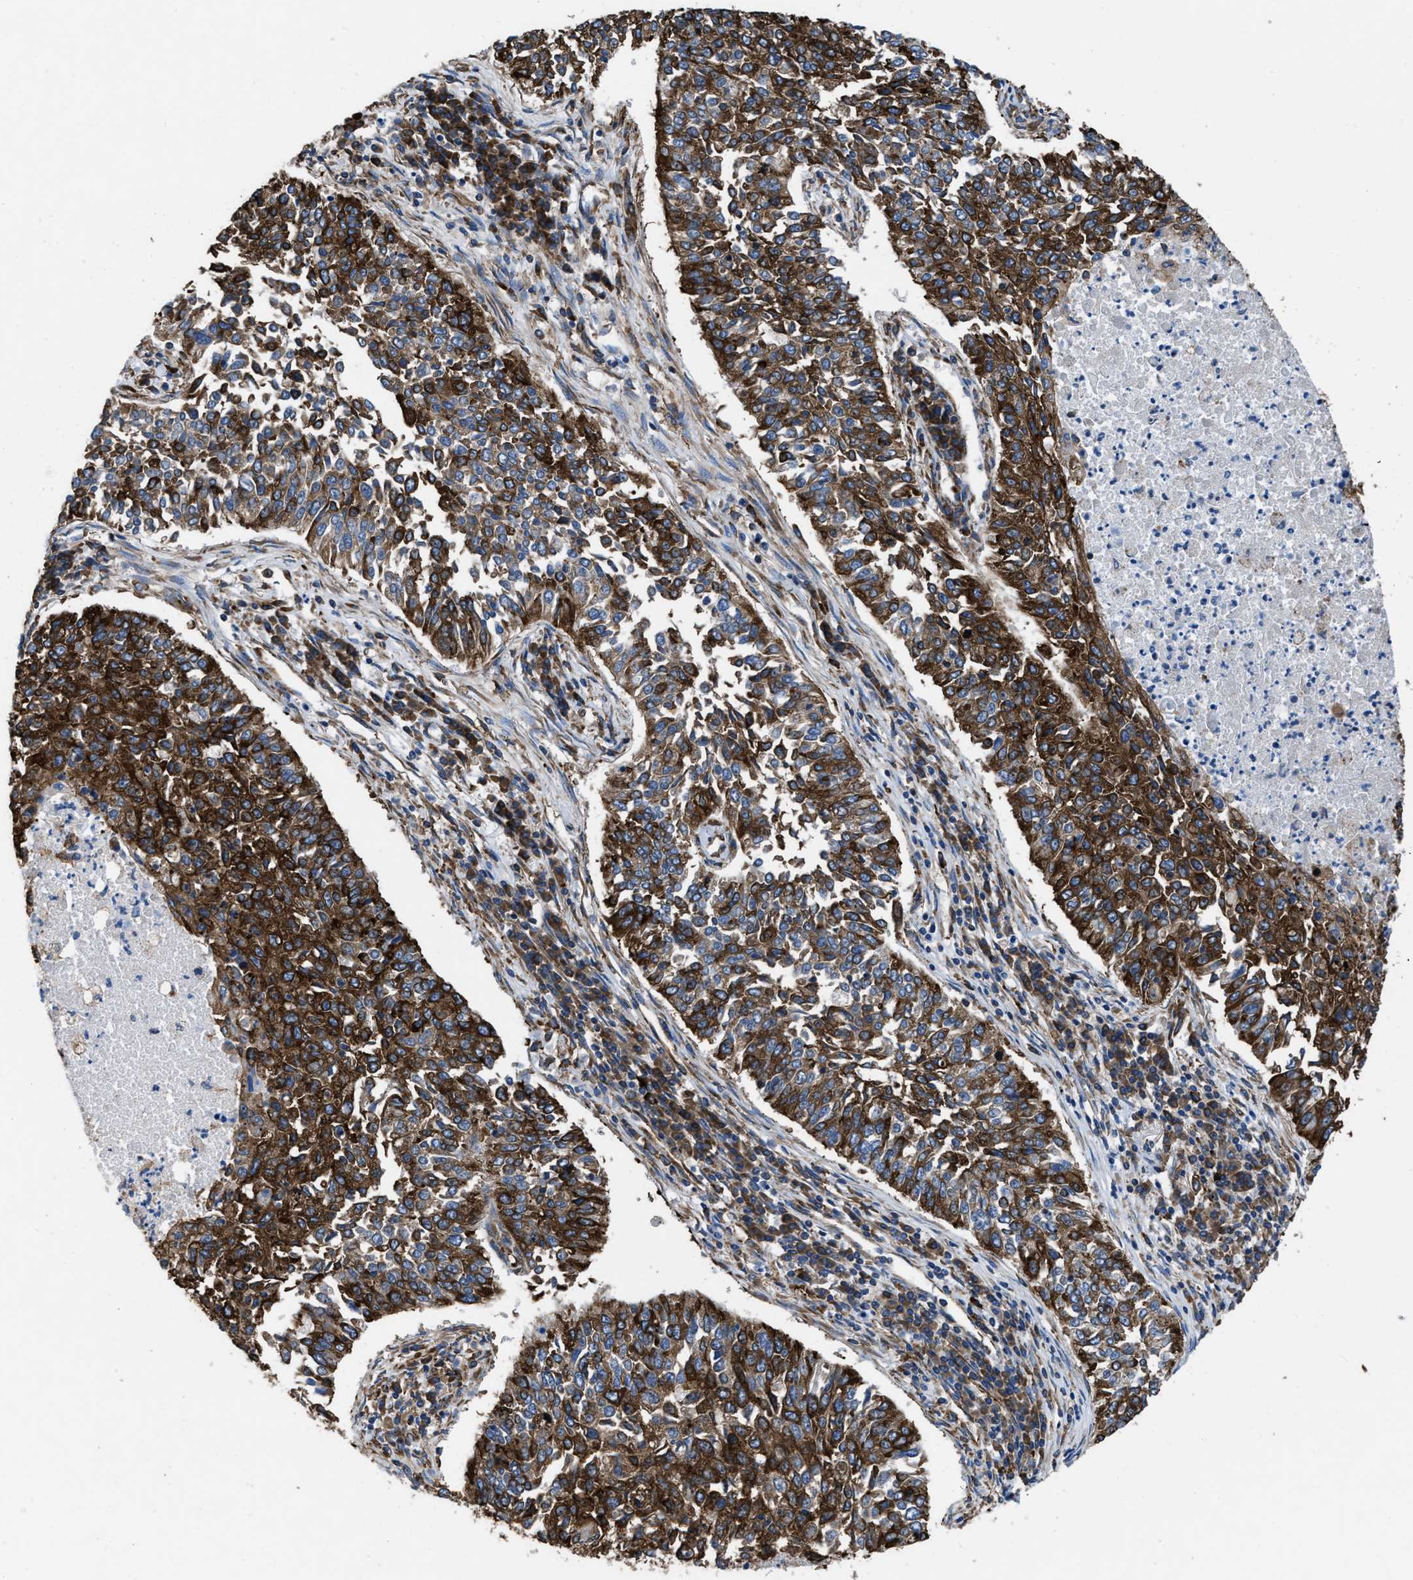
{"staining": {"intensity": "strong", "quantity": ">75%", "location": "cytoplasmic/membranous"}, "tissue": "lung cancer", "cell_type": "Tumor cells", "image_type": "cancer", "snomed": [{"axis": "morphology", "description": "Normal tissue, NOS"}, {"axis": "morphology", "description": "Squamous cell carcinoma, NOS"}, {"axis": "topography", "description": "Cartilage tissue"}, {"axis": "topography", "description": "Bronchus"}, {"axis": "topography", "description": "Lung"}], "caption": "Immunohistochemical staining of squamous cell carcinoma (lung) displays high levels of strong cytoplasmic/membranous protein expression in about >75% of tumor cells.", "gene": "CAPRIN1", "patient": {"sex": "female", "age": 49}}